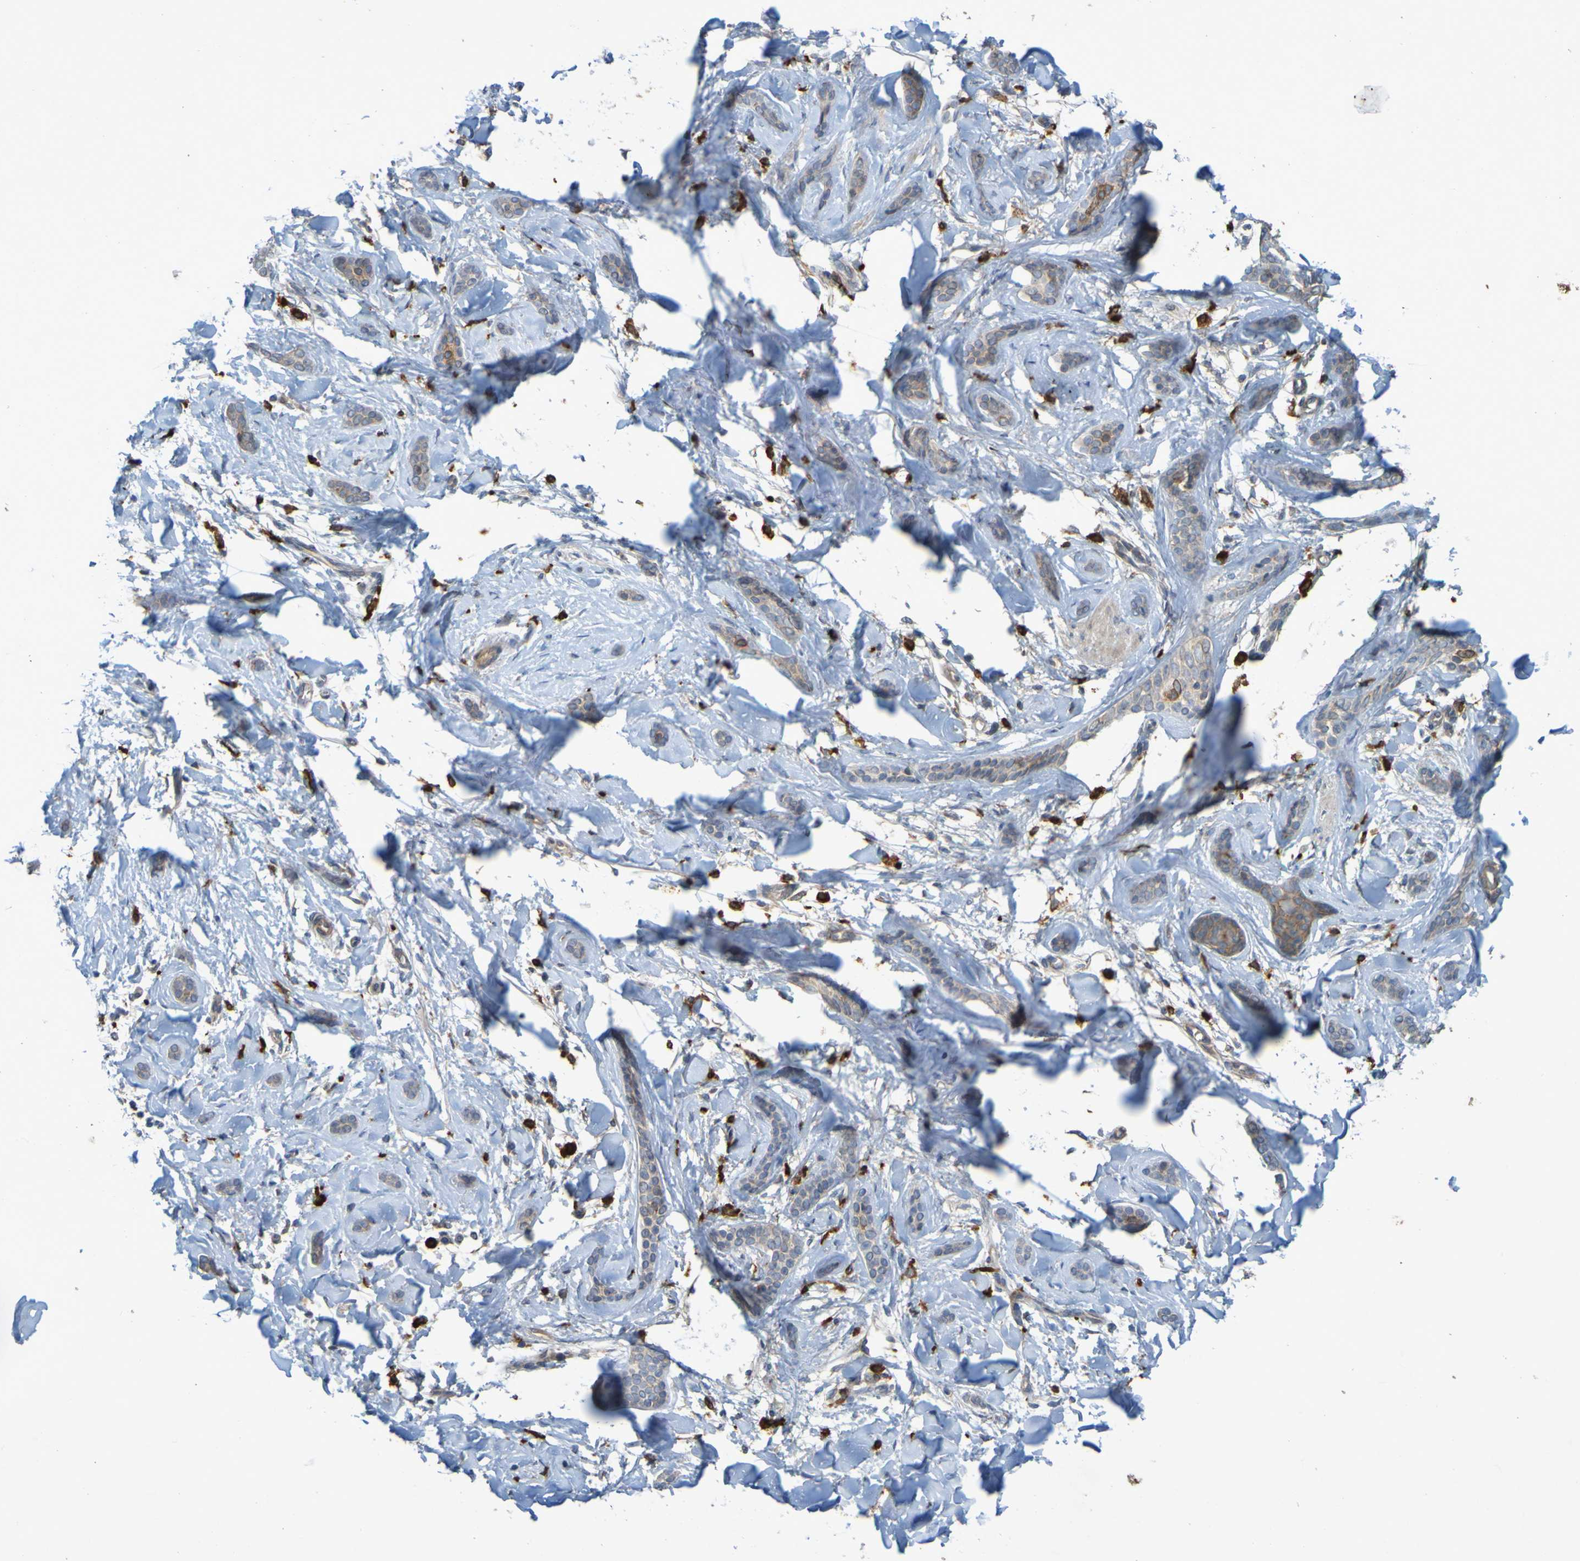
{"staining": {"intensity": "weak", "quantity": ">75%", "location": "cytoplasmic/membranous"}, "tissue": "skin cancer", "cell_type": "Tumor cells", "image_type": "cancer", "snomed": [{"axis": "morphology", "description": "Basal cell carcinoma"}, {"axis": "morphology", "description": "Adnexal tumor, benign"}, {"axis": "topography", "description": "Skin"}], "caption": "Weak cytoplasmic/membranous staining for a protein is identified in approximately >75% of tumor cells of skin cancer (benign adnexal tumor) using IHC.", "gene": "B3GAT2", "patient": {"sex": "female", "age": 42}}